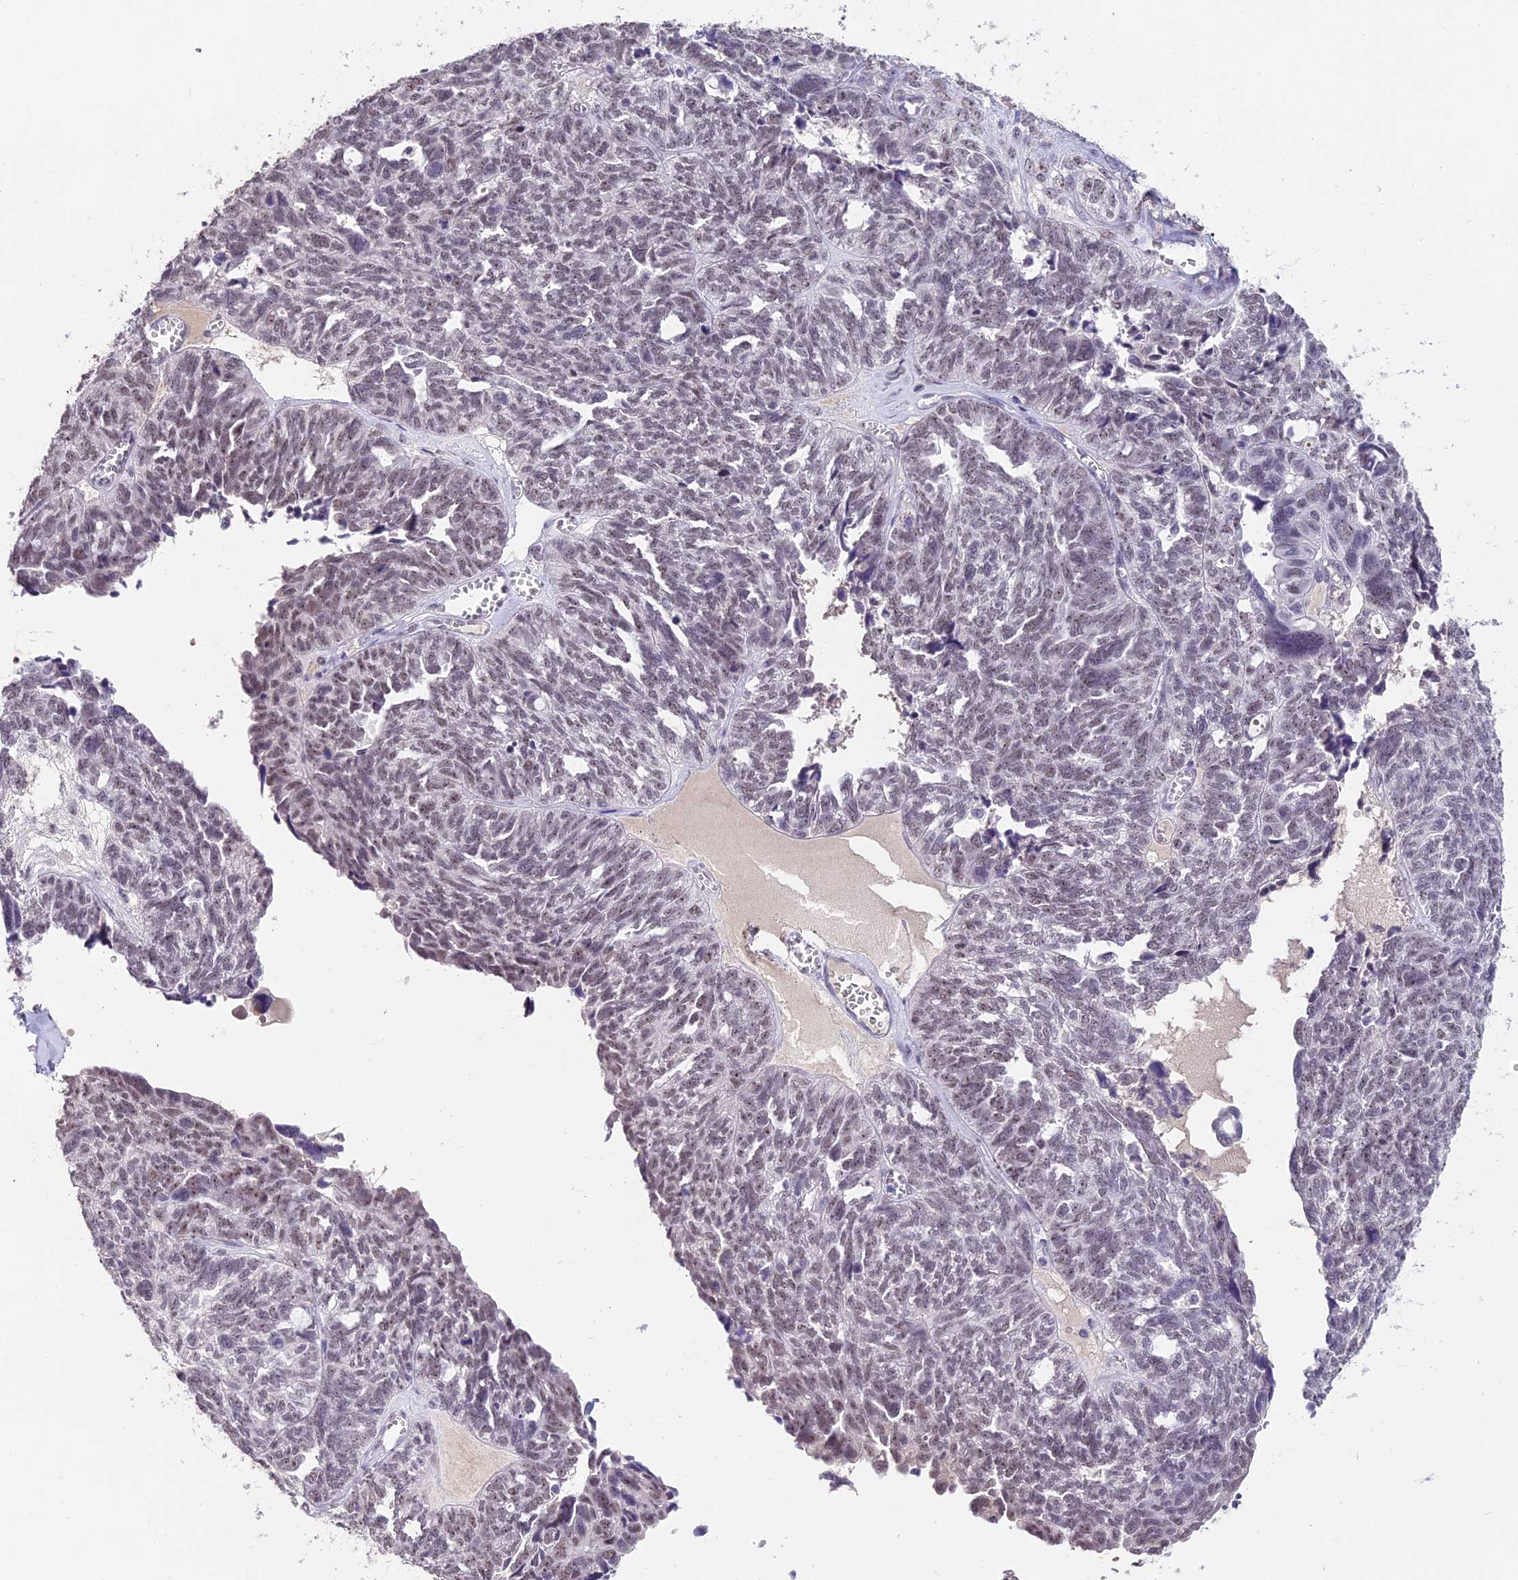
{"staining": {"intensity": "weak", "quantity": "25%-75%", "location": "nuclear"}, "tissue": "ovarian cancer", "cell_type": "Tumor cells", "image_type": "cancer", "snomed": [{"axis": "morphology", "description": "Cystadenocarcinoma, serous, NOS"}, {"axis": "topography", "description": "Ovary"}], "caption": "A micrograph of ovarian cancer stained for a protein demonstrates weak nuclear brown staining in tumor cells.", "gene": "SETD2", "patient": {"sex": "female", "age": 79}}